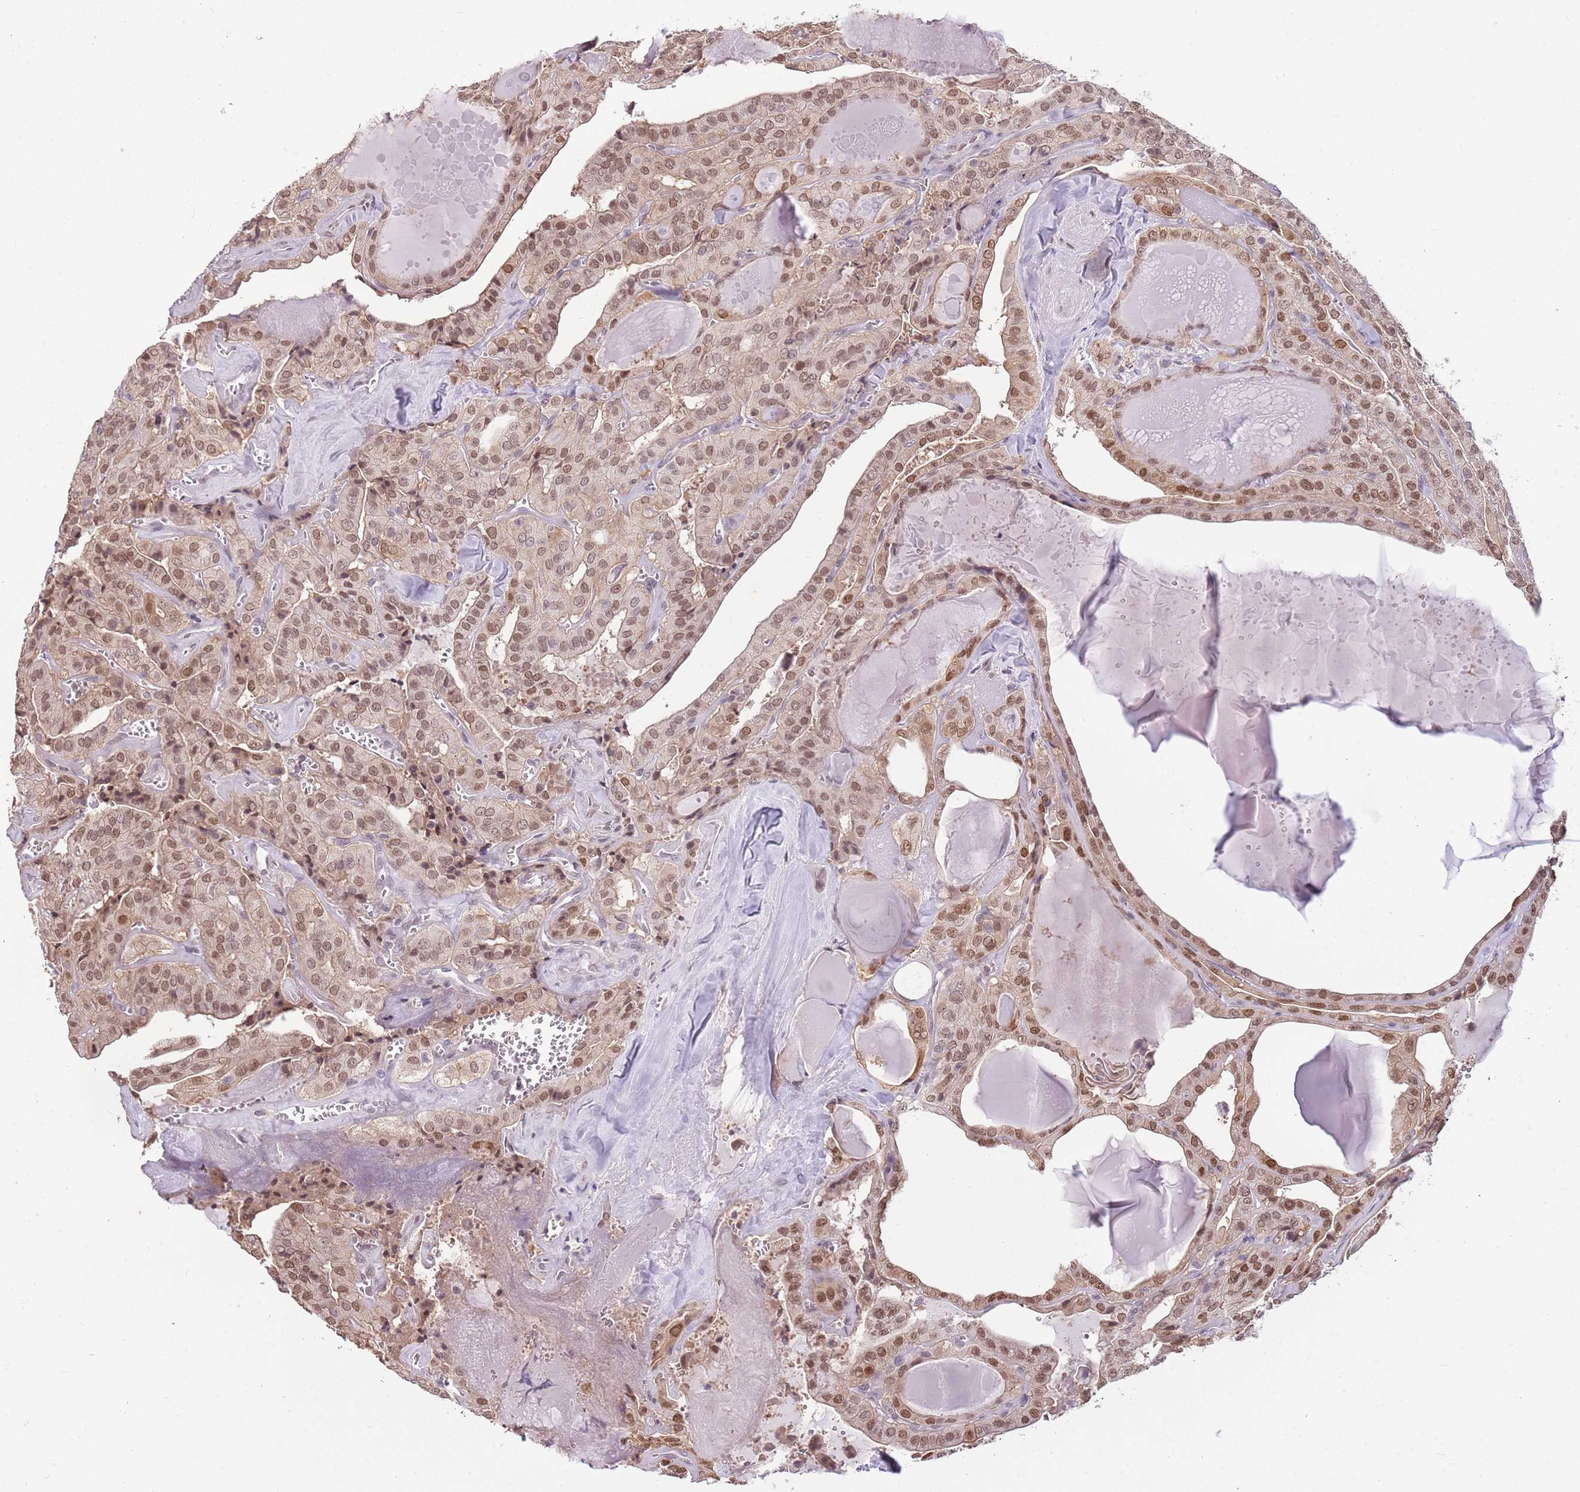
{"staining": {"intensity": "moderate", "quantity": ">75%", "location": "nuclear"}, "tissue": "thyroid cancer", "cell_type": "Tumor cells", "image_type": "cancer", "snomed": [{"axis": "morphology", "description": "Papillary adenocarcinoma, NOS"}, {"axis": "topography", "description": "Thyroid gland"}], "caption": "Immunohistochemical staining of human thyroid cancer displays medium levels of moderate nuclear expression in about >75% of tumor cells.", "gene": "DHX32", "patient": {"sex": "male", "age": 52}}